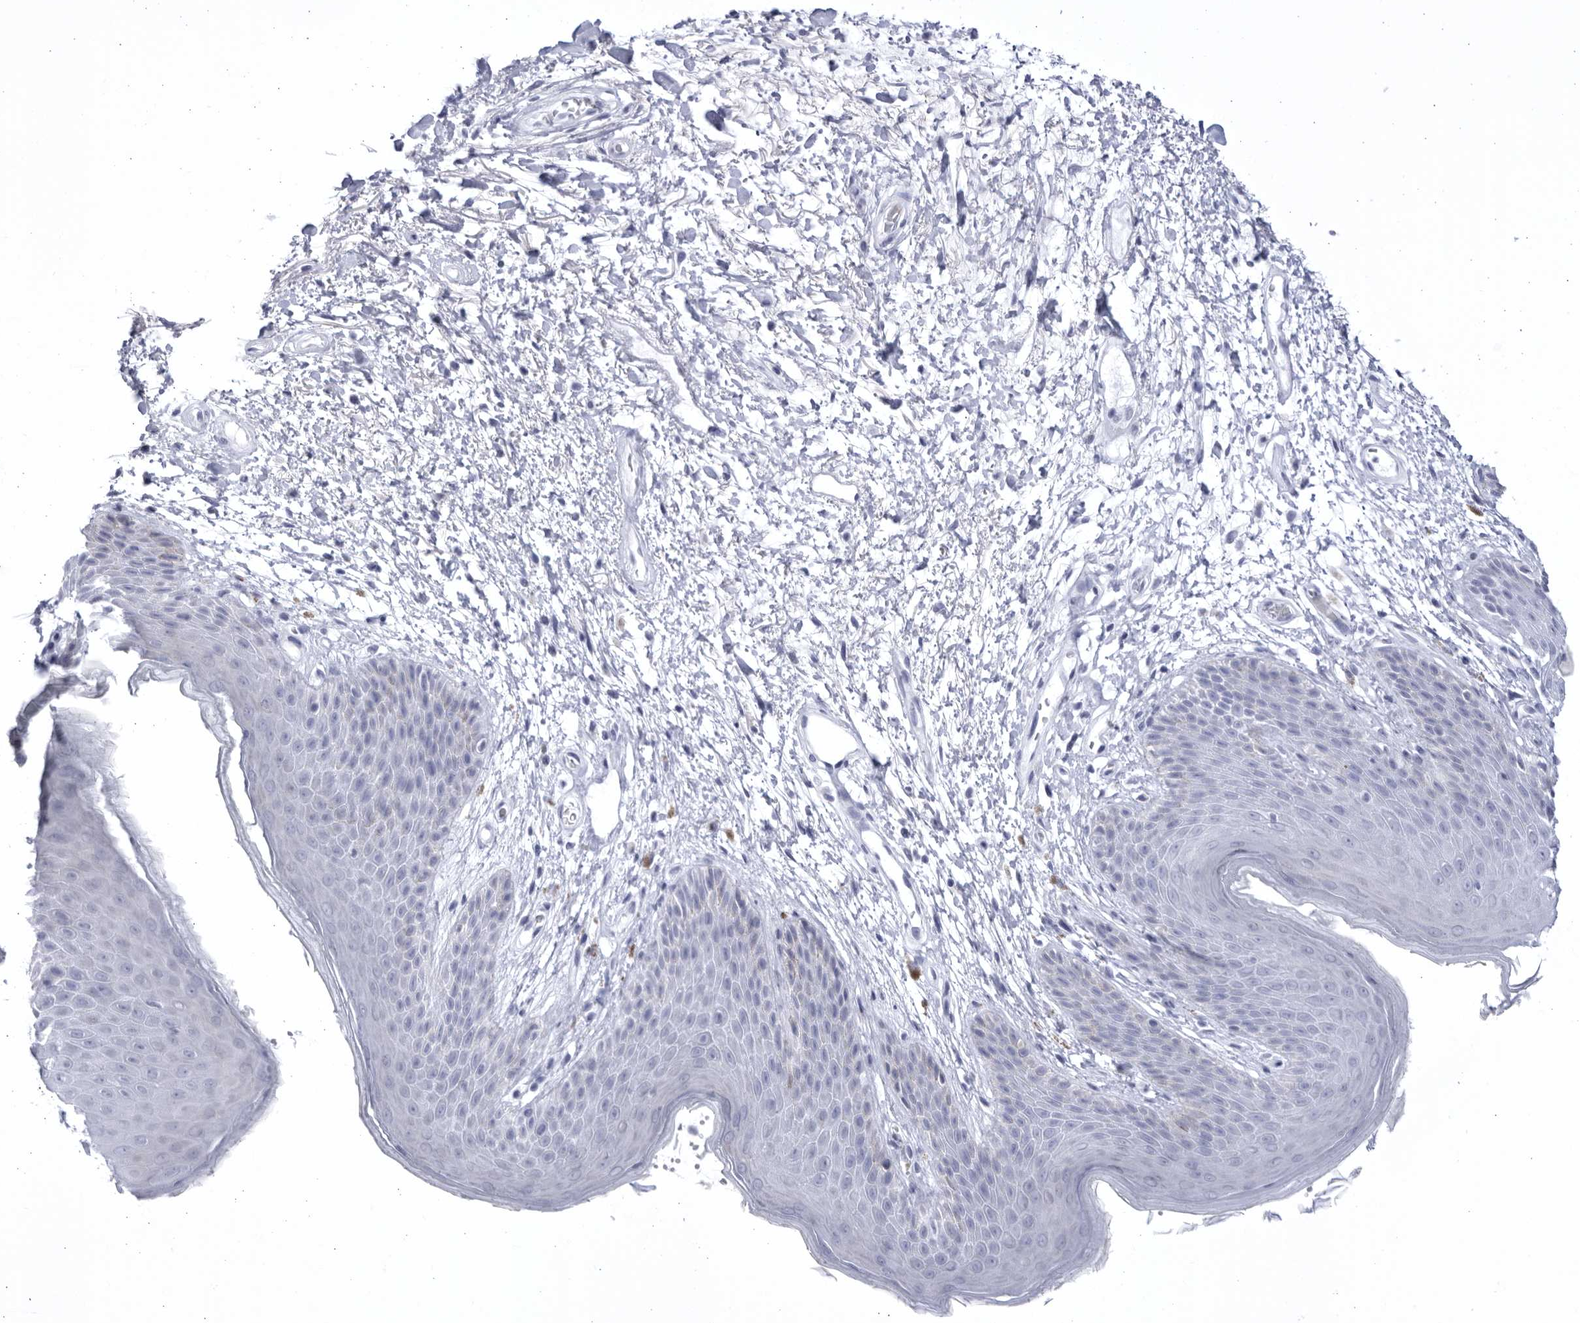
{"staining": {"intensity": "weak", "quantity": "<25%", "location": "cytoplasmic/membranous"}, "tissue": "skin", "cell_type": "Epidermal cells", "image_type": "normal", "snomed": [{"axis": "morphology", "description": "Normal tissue, NOS"}, {"axis": "topography", "description": "Anal"}], "caption": "Immunohistochemistry (IHC) of unremarkable skin reveals no expression in epidermal cells.", "gene": "CCDC181", "patient": {"sex": "male", "age": 74}}